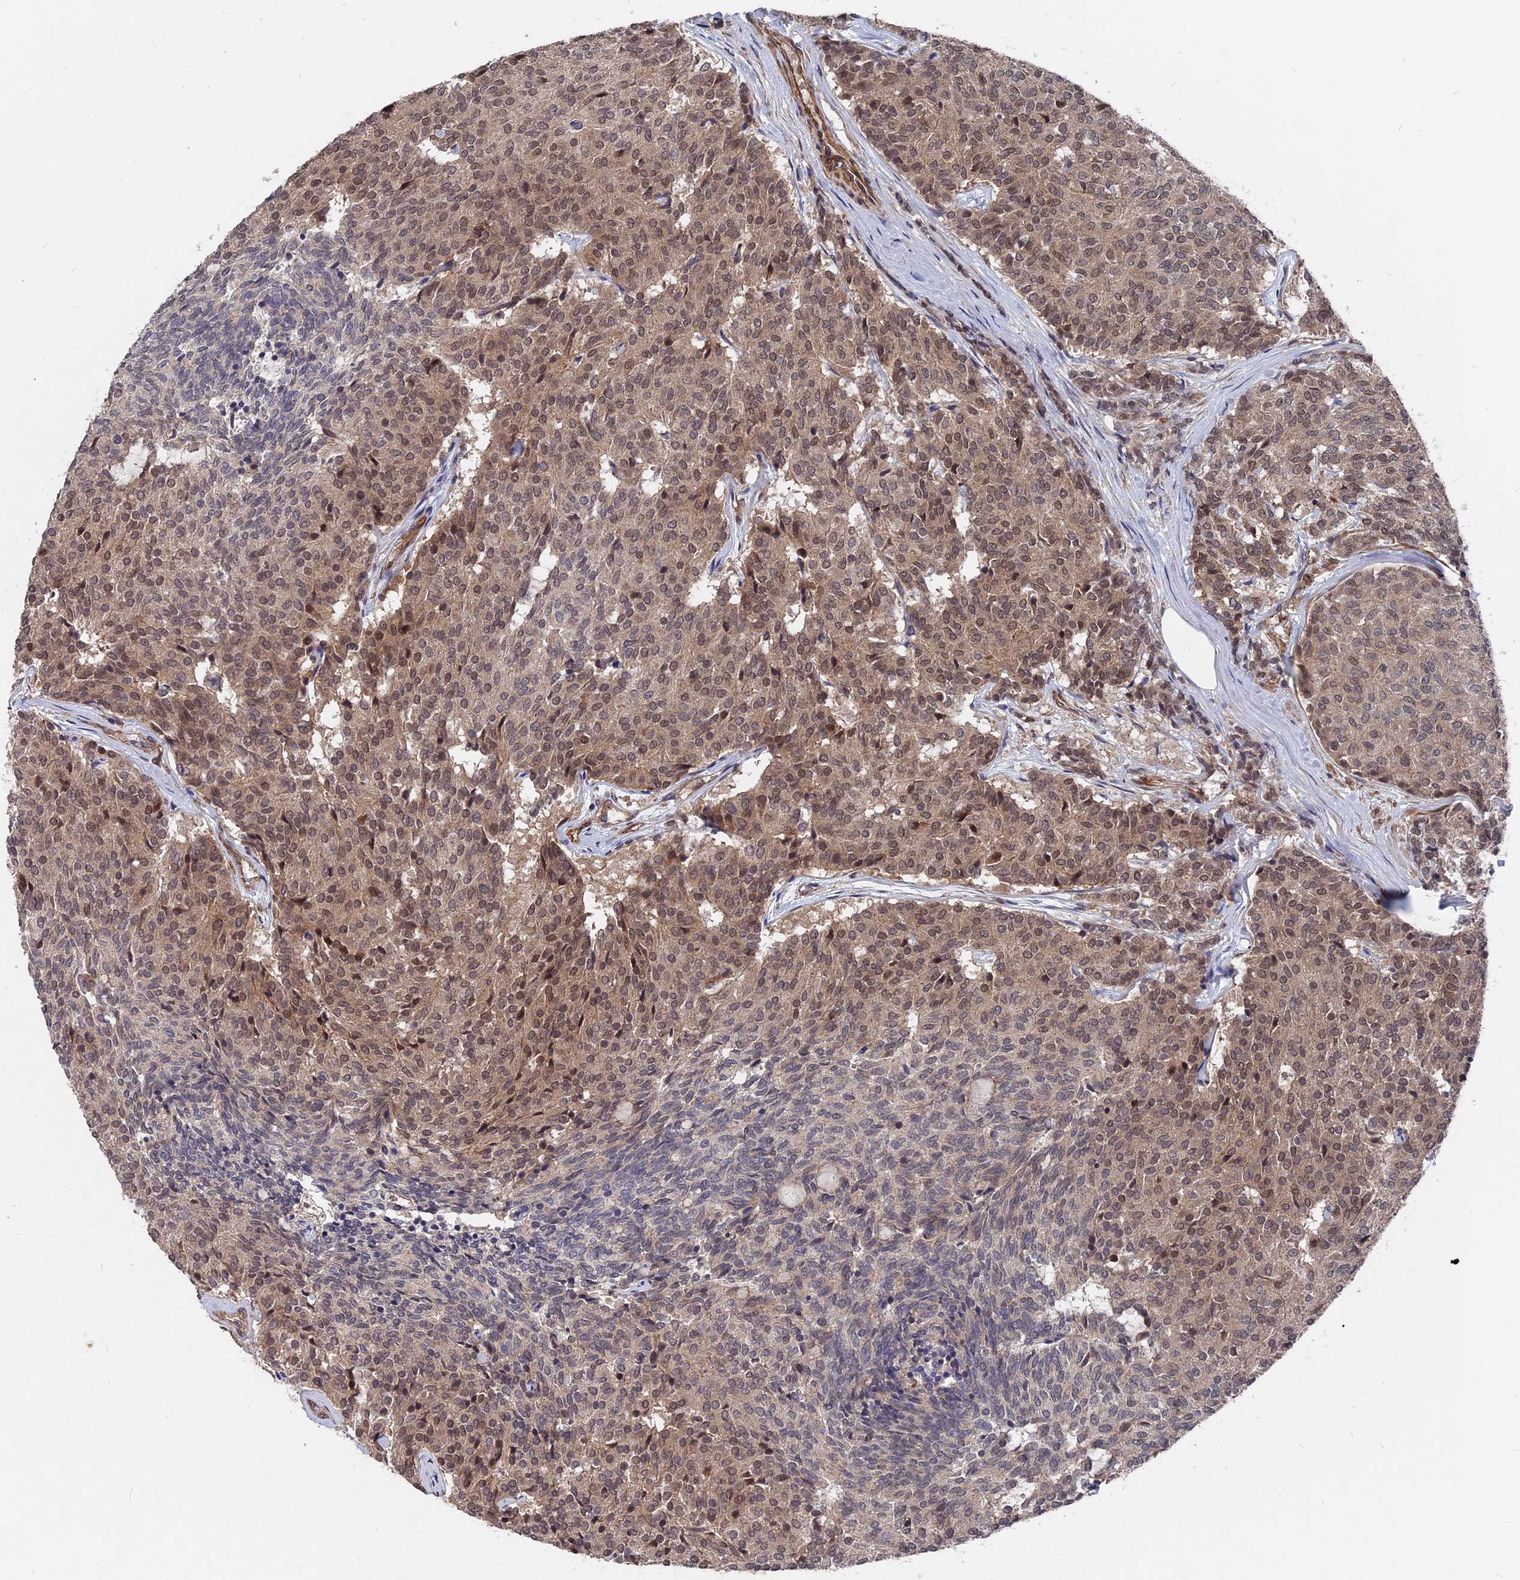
{"staining": {"intensity": "moderate", "quantity": ">75%", "location": "cytoplasmic/membranous,nuclear"}, "tissue": "carcinoid", "cell_type": "Tumor cells", "image_type": "cancer", "snomed": [{"axis": "morphology", "description": "Carcinoid, malignant, NOS"}, {"axis": "topography", "description": "Pancreas"}], "caption": "Protein staining displays moderate cytoplasmic/membranous and nuclear positivity in approximately >75% of tumor cells in malignant carcinoid.", "gene": "NOSIP", "patient": {"sex": "female", "age": 54}}